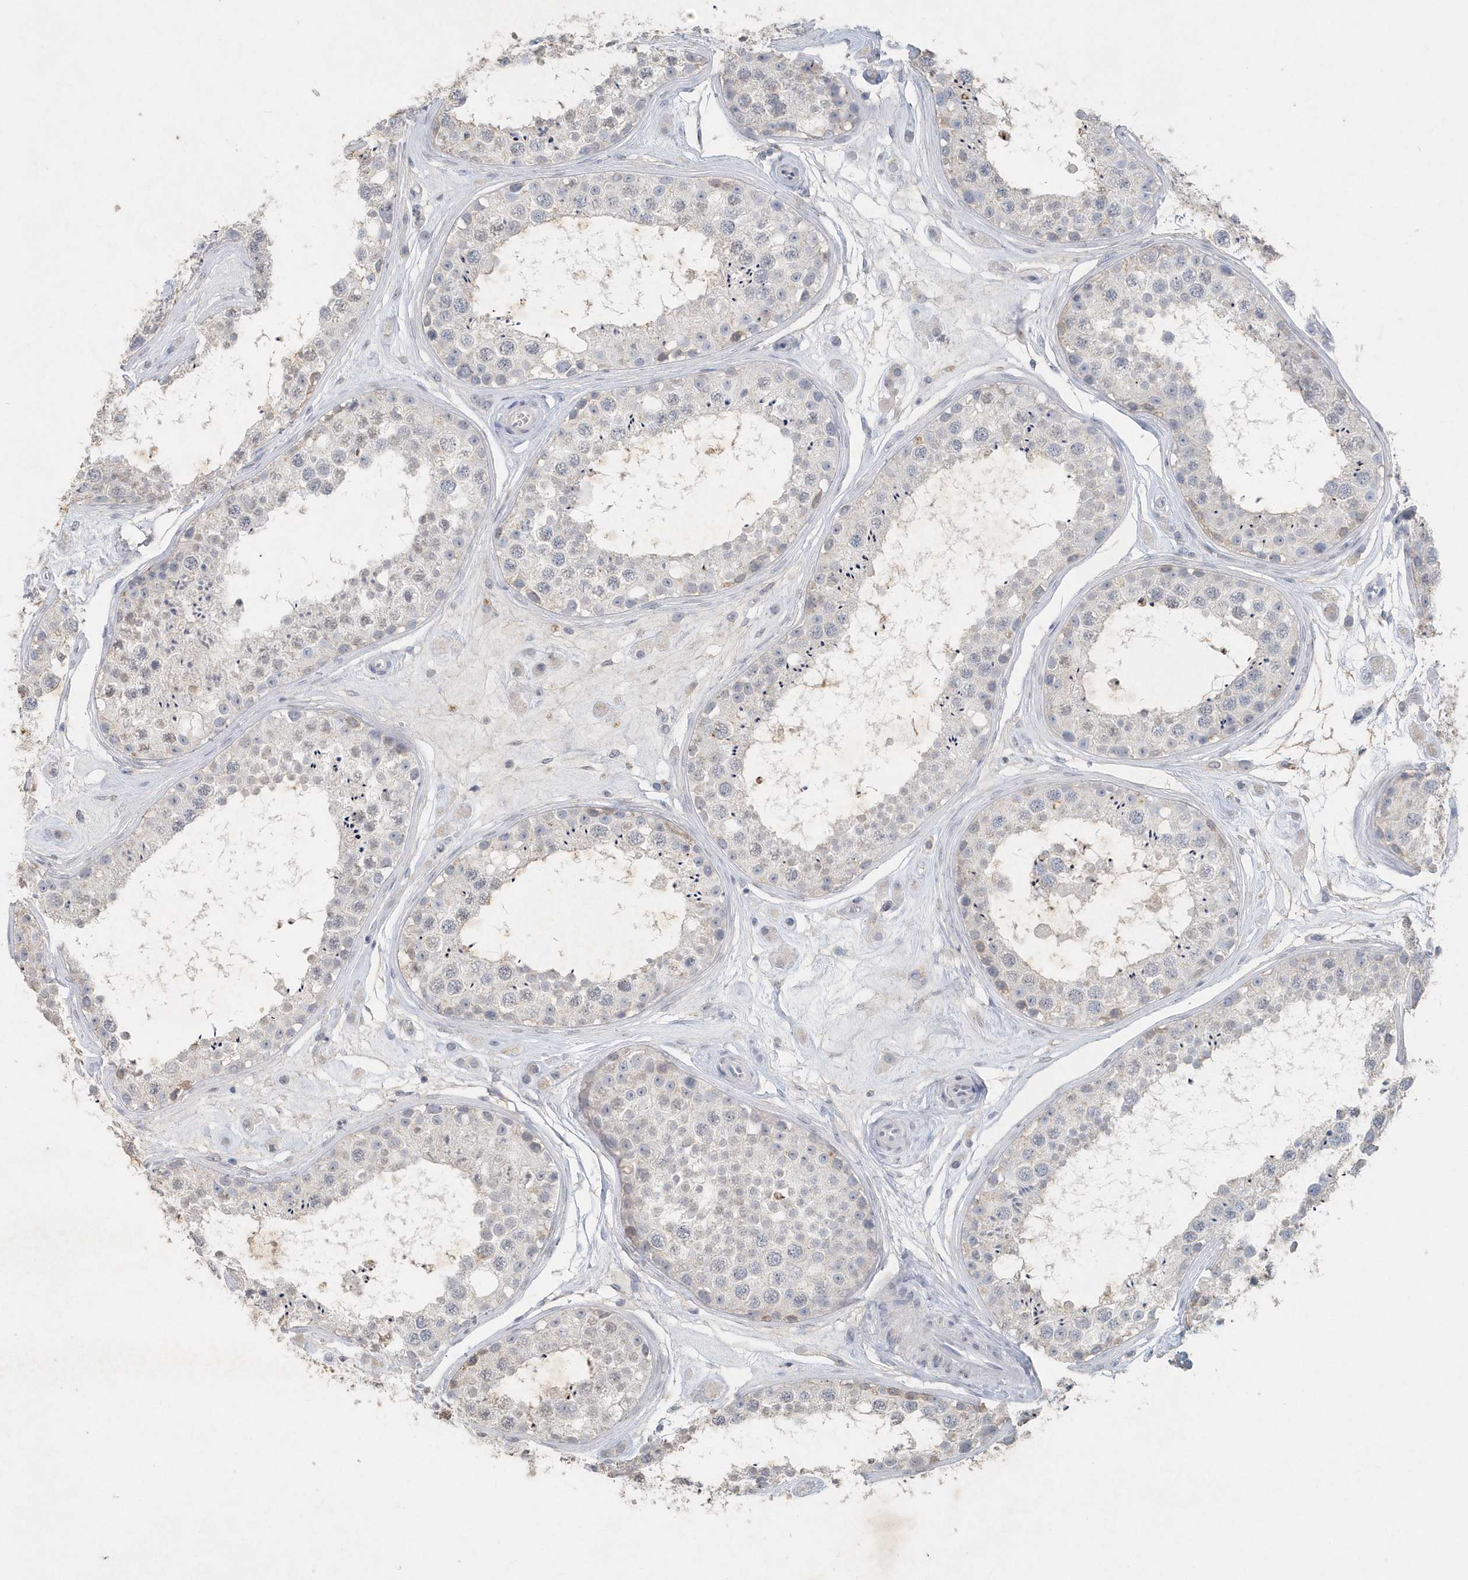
{"staining": {"intensity": "moderate", "quantity": "<25%", "location": "cytoplasmic/membranous"}, "tissue": "testis", "cell_type": "Cells in seminiferous ducts", "image_type": "normal", "snomed": [{"axis": "morphology", "description": "Normal tissue, NOS"}, {"axis": "topography", "description": "Testis"}], "caption": "Cells in seminiferous ducts exhibit low levels of moderate cytoplasmic/membranous expression in approximately <25% of cells in unremarkable testis. The staining was performed using DAB, with brown indicating positive protein expression. Nuclei are stained blue with hematoxylin.", "gene": "PDCD1", "patient": {"sex": "male", "age": 25}}